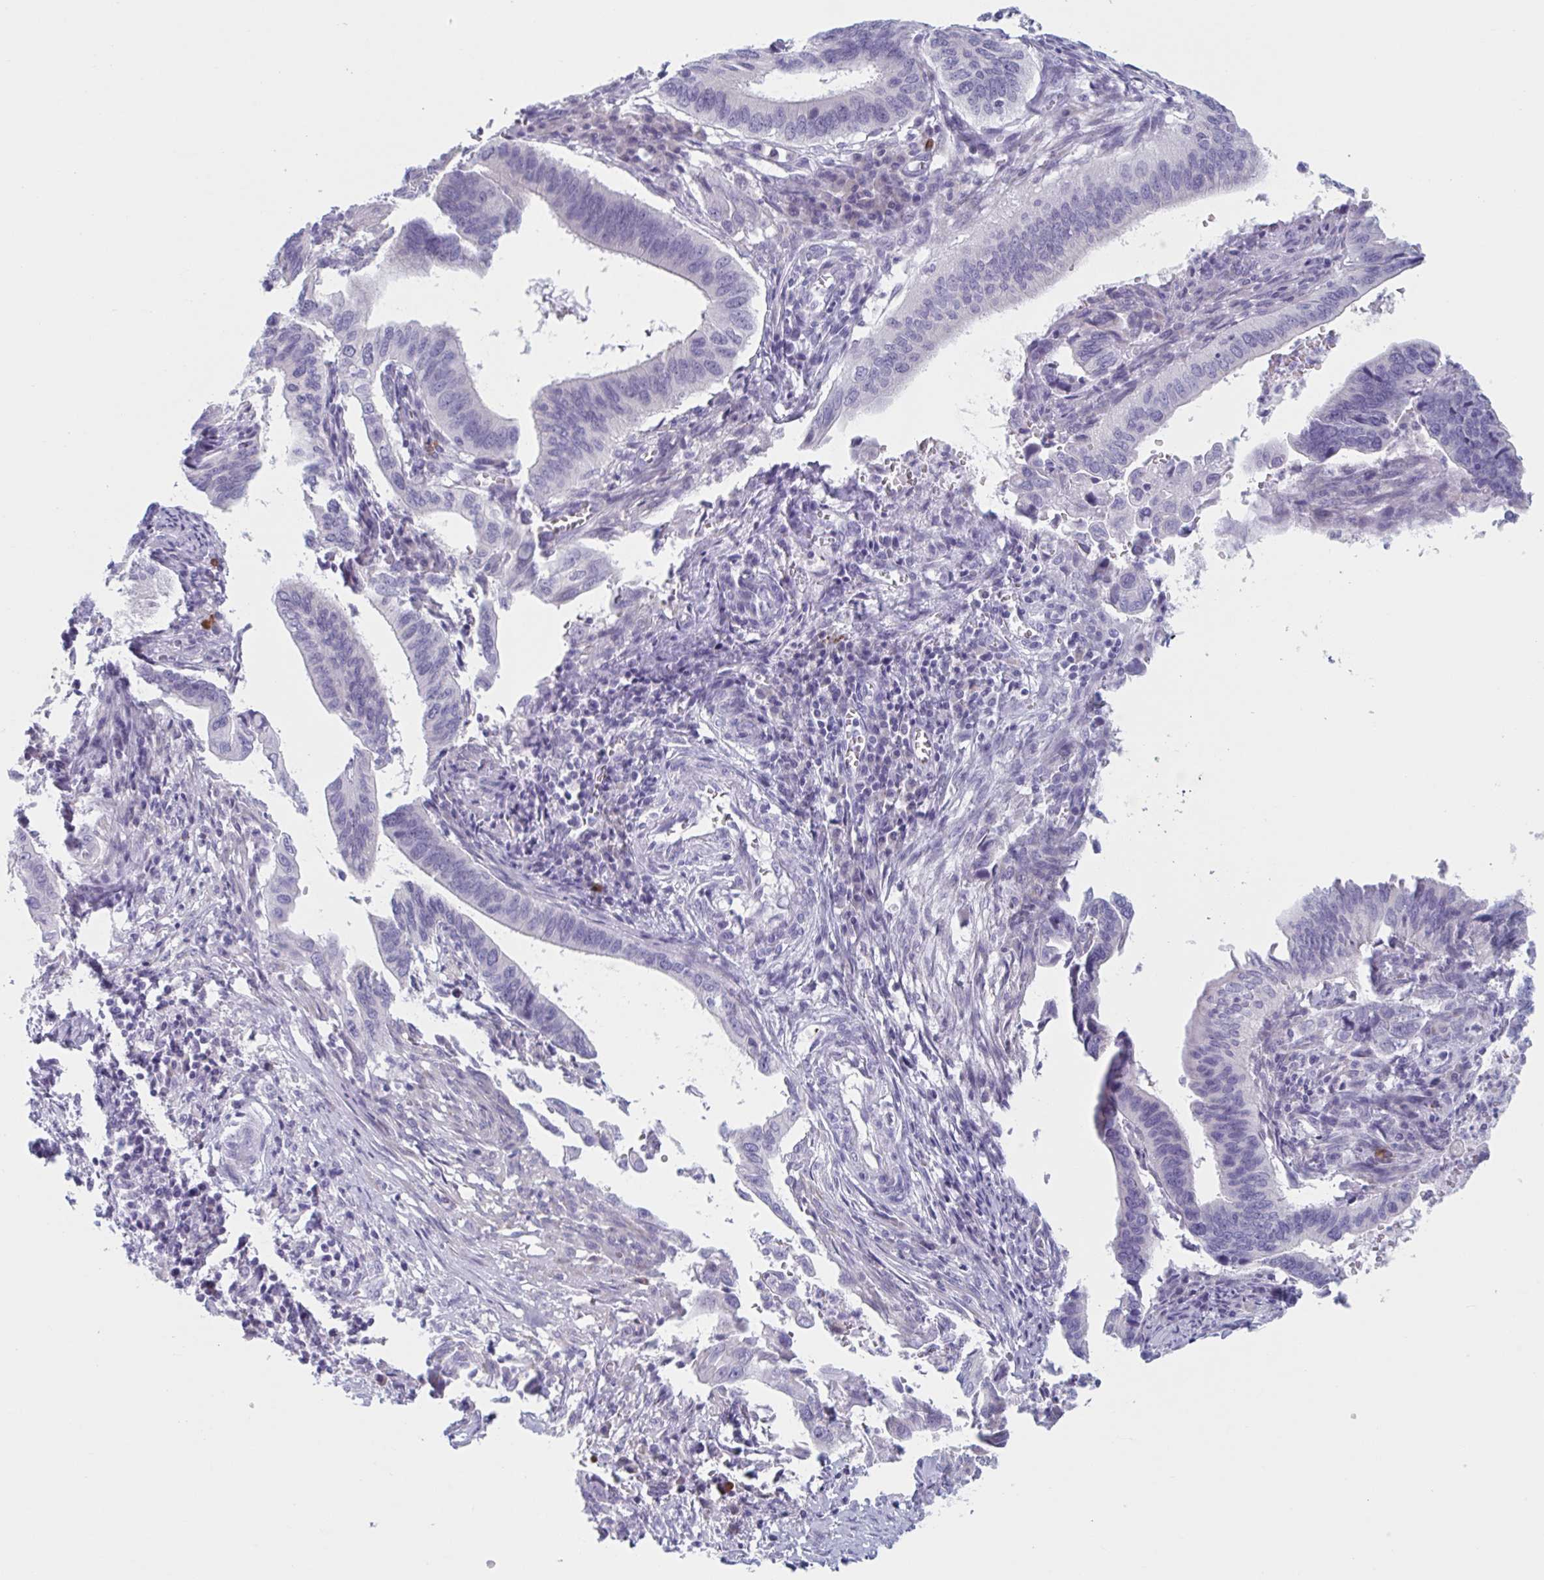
{"staining": {"intensity": "negative", "quantity": "none", "location": "none"}, "tissue": "cervical cancer", "cell_type": "Tumor cells", "image_type": "cancer", "snomed": [{"axis": "morphology", "description": "Adenocarcinoma, NOS"}, {"axis": "topography", "description": "Cervix"}], "caption": "The photomicrograph reveals no staining of tumor cells in adenocarcinoma (cervical). The staining is performed using DAB brown chromogen with nuclei counter-stained in using hematoxylin.", "gene": "HSD11B2", "patient": {"sex": "female", "age": 42}}